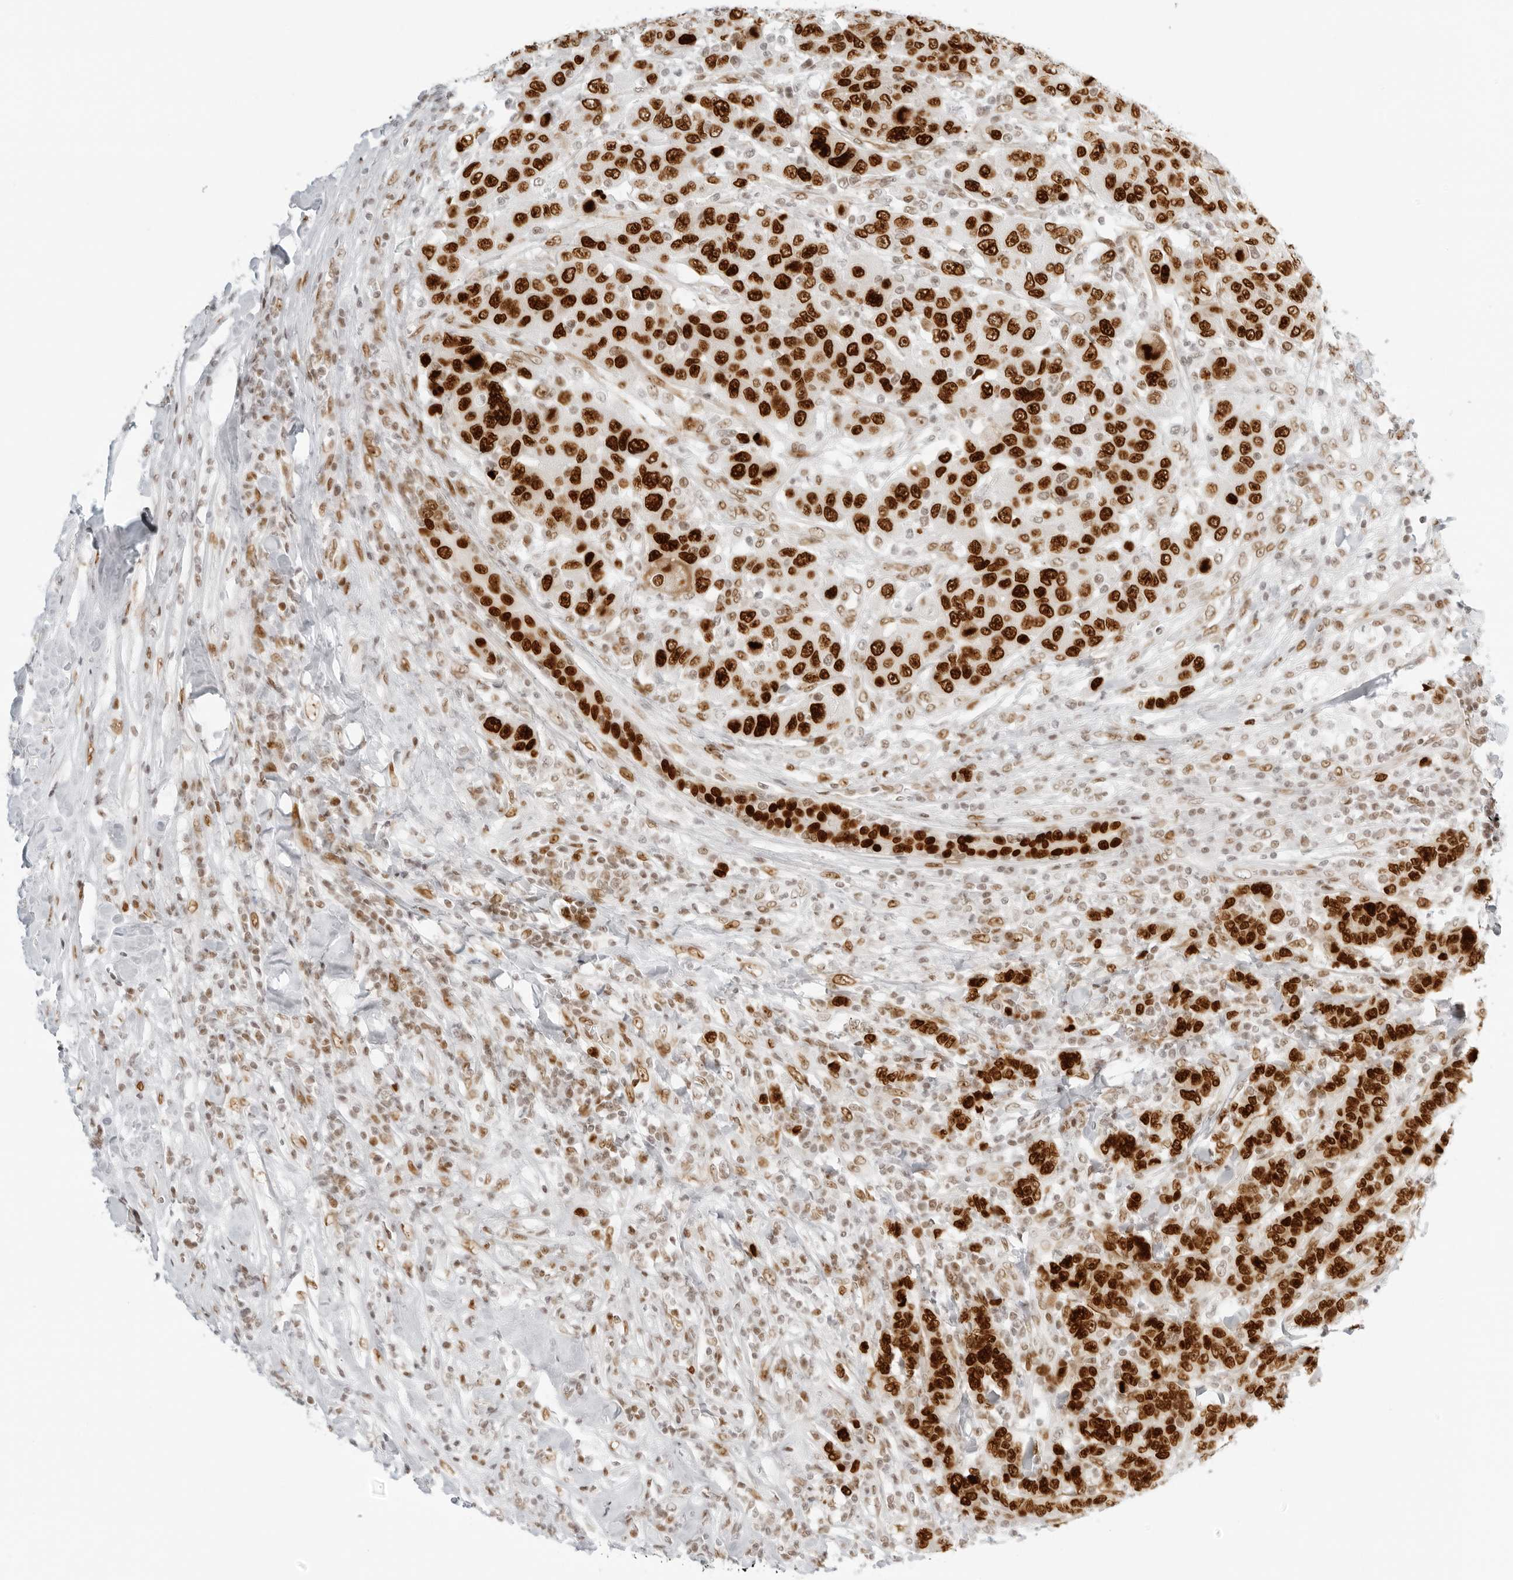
{"staining": {"intensity": "strong", "quantity": ">75%", "location": "nuclear"}, "tissue": "breast cancer", "cell_type": "Tumor cells", "image_type": "cancer", "snomed": [{"axis": "morphology", "description": "Duct carcinoma"}, {"axis": "topography", "description": "Breast"}], "caption": "IHC histopathology image of breast infiltrating ductal carcinoma stained for a protein (brown), which exhibits high levels of strong nuclear staining in approximately >75% of tumor cells.", "gene": "RCC1", "patient": {"sex": "female", "age": 37}}